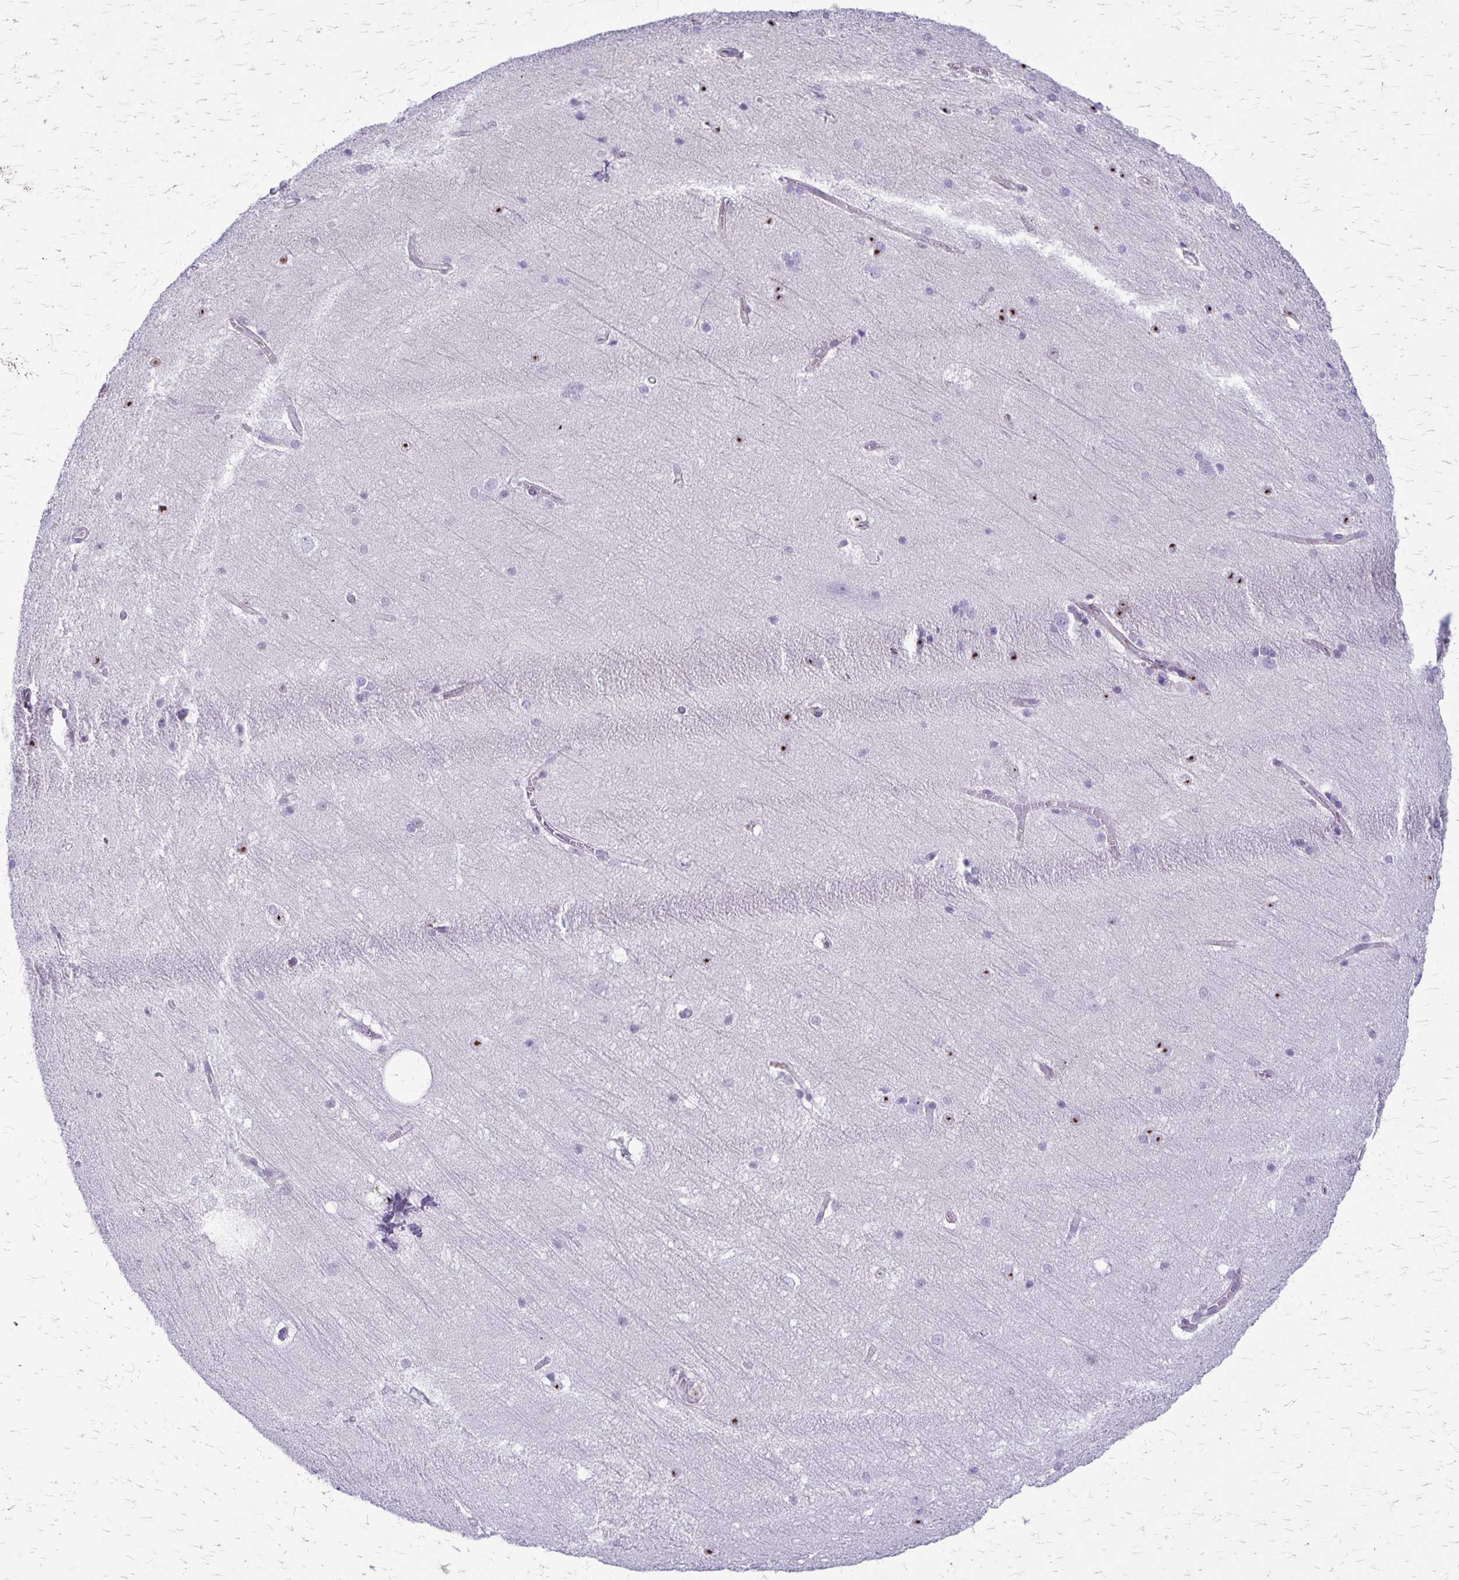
{"staining": {"intensity": "negative", "quantity": "none", "location": "none"}, "tissue": "hippocampus", "cell_type": "Glial cells", "image_type": "normal", "snomed": [{"axis": "morphology", "description": "Normal tissue, NOS"}, {"axis": "topography", "description": "Cerebral cortex"}, {"axis": "topography", "description": "Hippocampus"}], "caption": "High magnification brightfield microscopy of unremarkable hippocampus stained with DAB (brown) and counterstained with hematoxylin (blue): glial cells show no significant positivity. (DAB (3,3'-diaminobenzidine) immunohistochemistry (IHC), high magnification).", "gene": "GP9", "patient": {"sex": "female", "age": 19}}